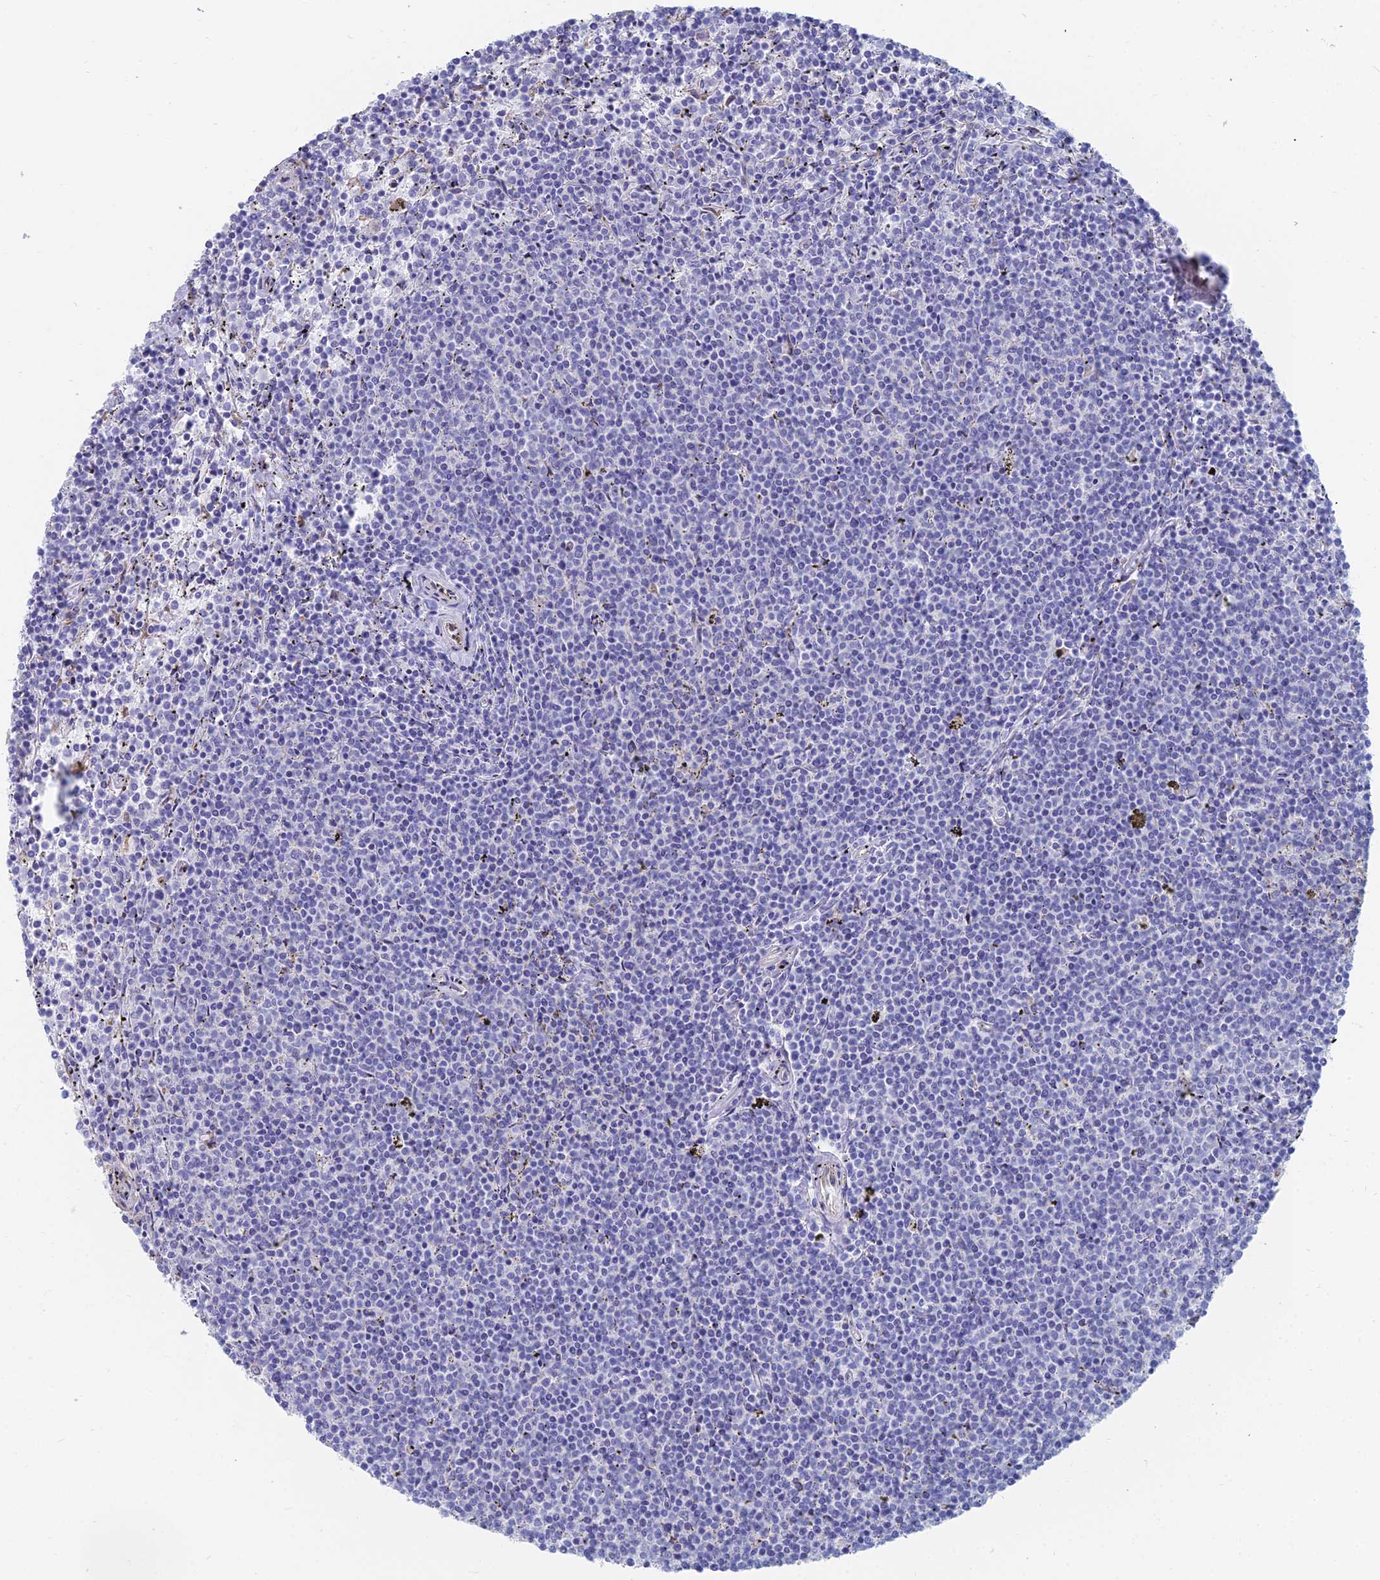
{"staining": {"intensity": "negative", "quantity": "none", "location": "none"}, "tissue": "lymphoma", "cell_type": "Tumor cells", "image_type": "cancer", "snomed": [{"axis": "morphology", "description": "Malignant lymphoma, non-Hodgkin's type, Low grade"}, {"axis": "topography", "description": "Spleen"}], "caption": "There is no significant positivity in tumor cells of lymphoma. The staining was performed using DAB (3,3'-diaminobenzidine) to visualize the protein expression in brown, while the nuclei were stained in blue with hematoxylin (Magnification: 20x).", "gene": "TNNT3", "patient": {"sex": "female", "age": 50}}